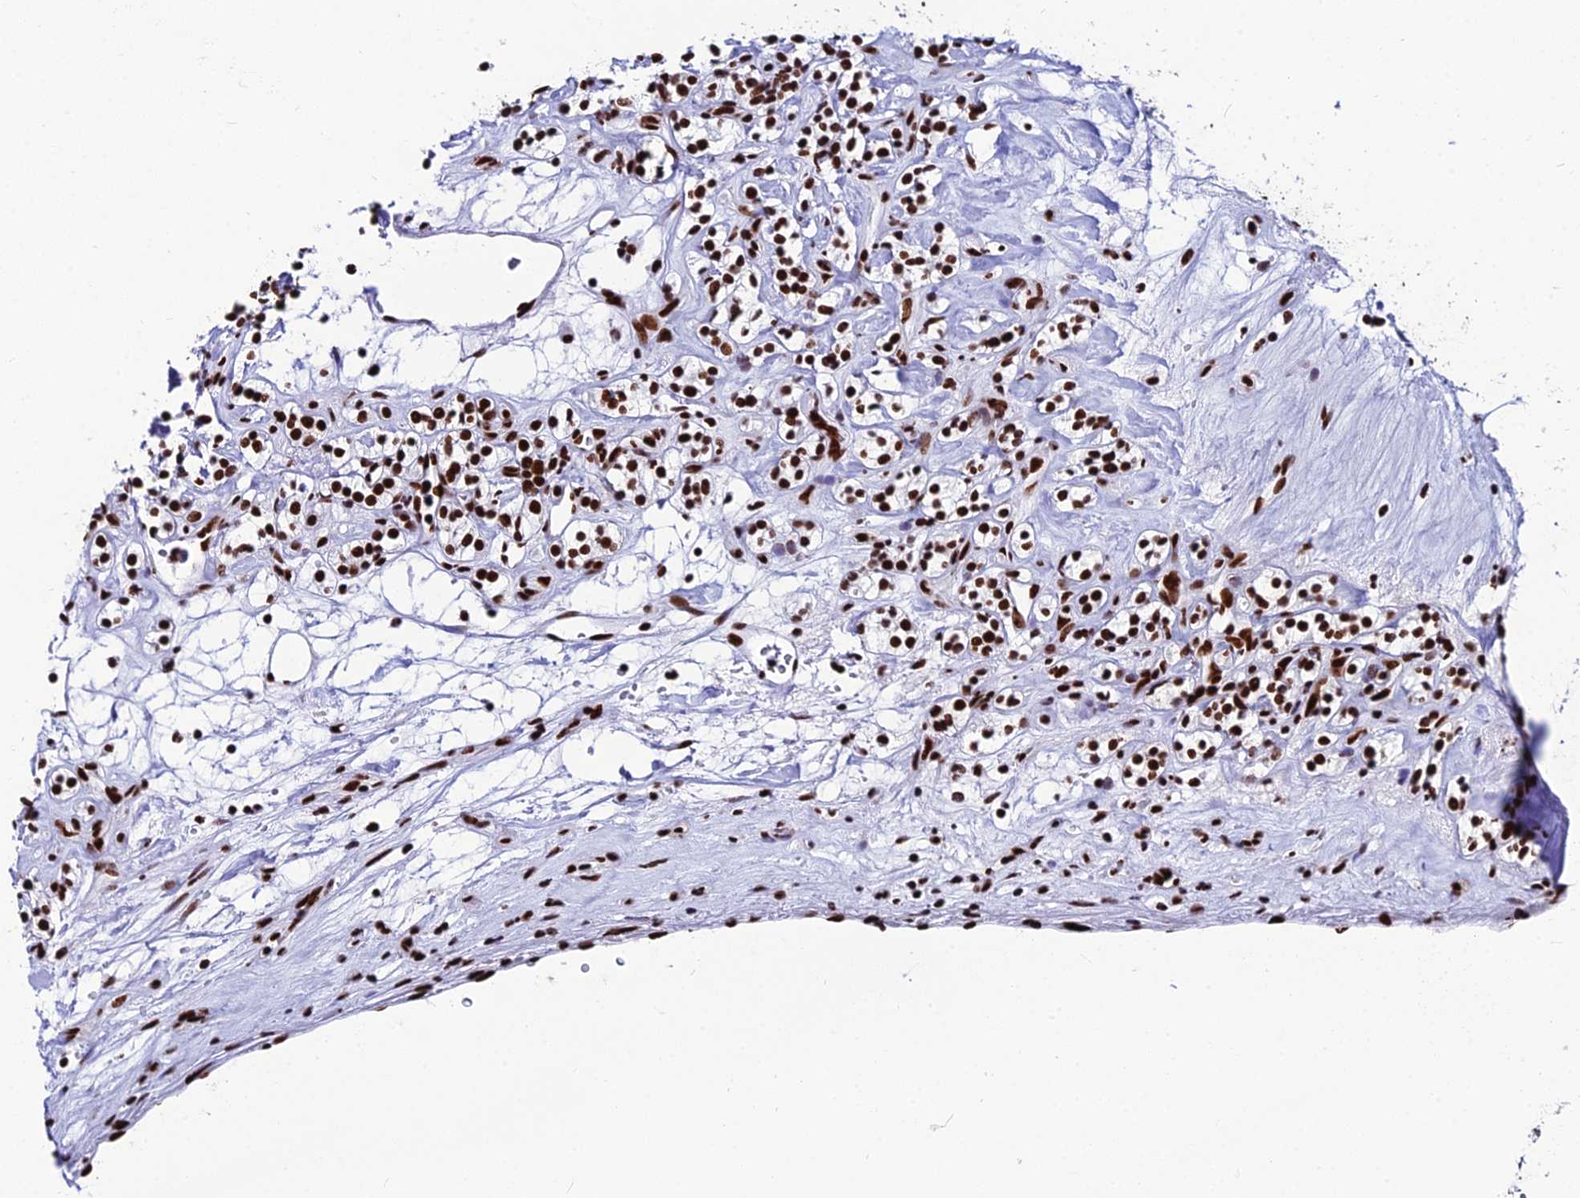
{"staining": {"intensity": "strong", "quantity": ">75%", "location": "nuclear"}, "tissue": "renal cancer", "cell_type": "Tumor cells", "image_type": "cancer", "snomed": [{"axis": "morphology", "description": "Adenocarcinoma, NOS"}, {"axis": "topography", "description": "Kidney"}], "caption": "Tumor cells display high levels of strong nuclear positivity in about >75% of cells in human adenocarcinoma (renal).", "gene": "HNRNPH1", "patient": {"sex": "male", "age": 77}}